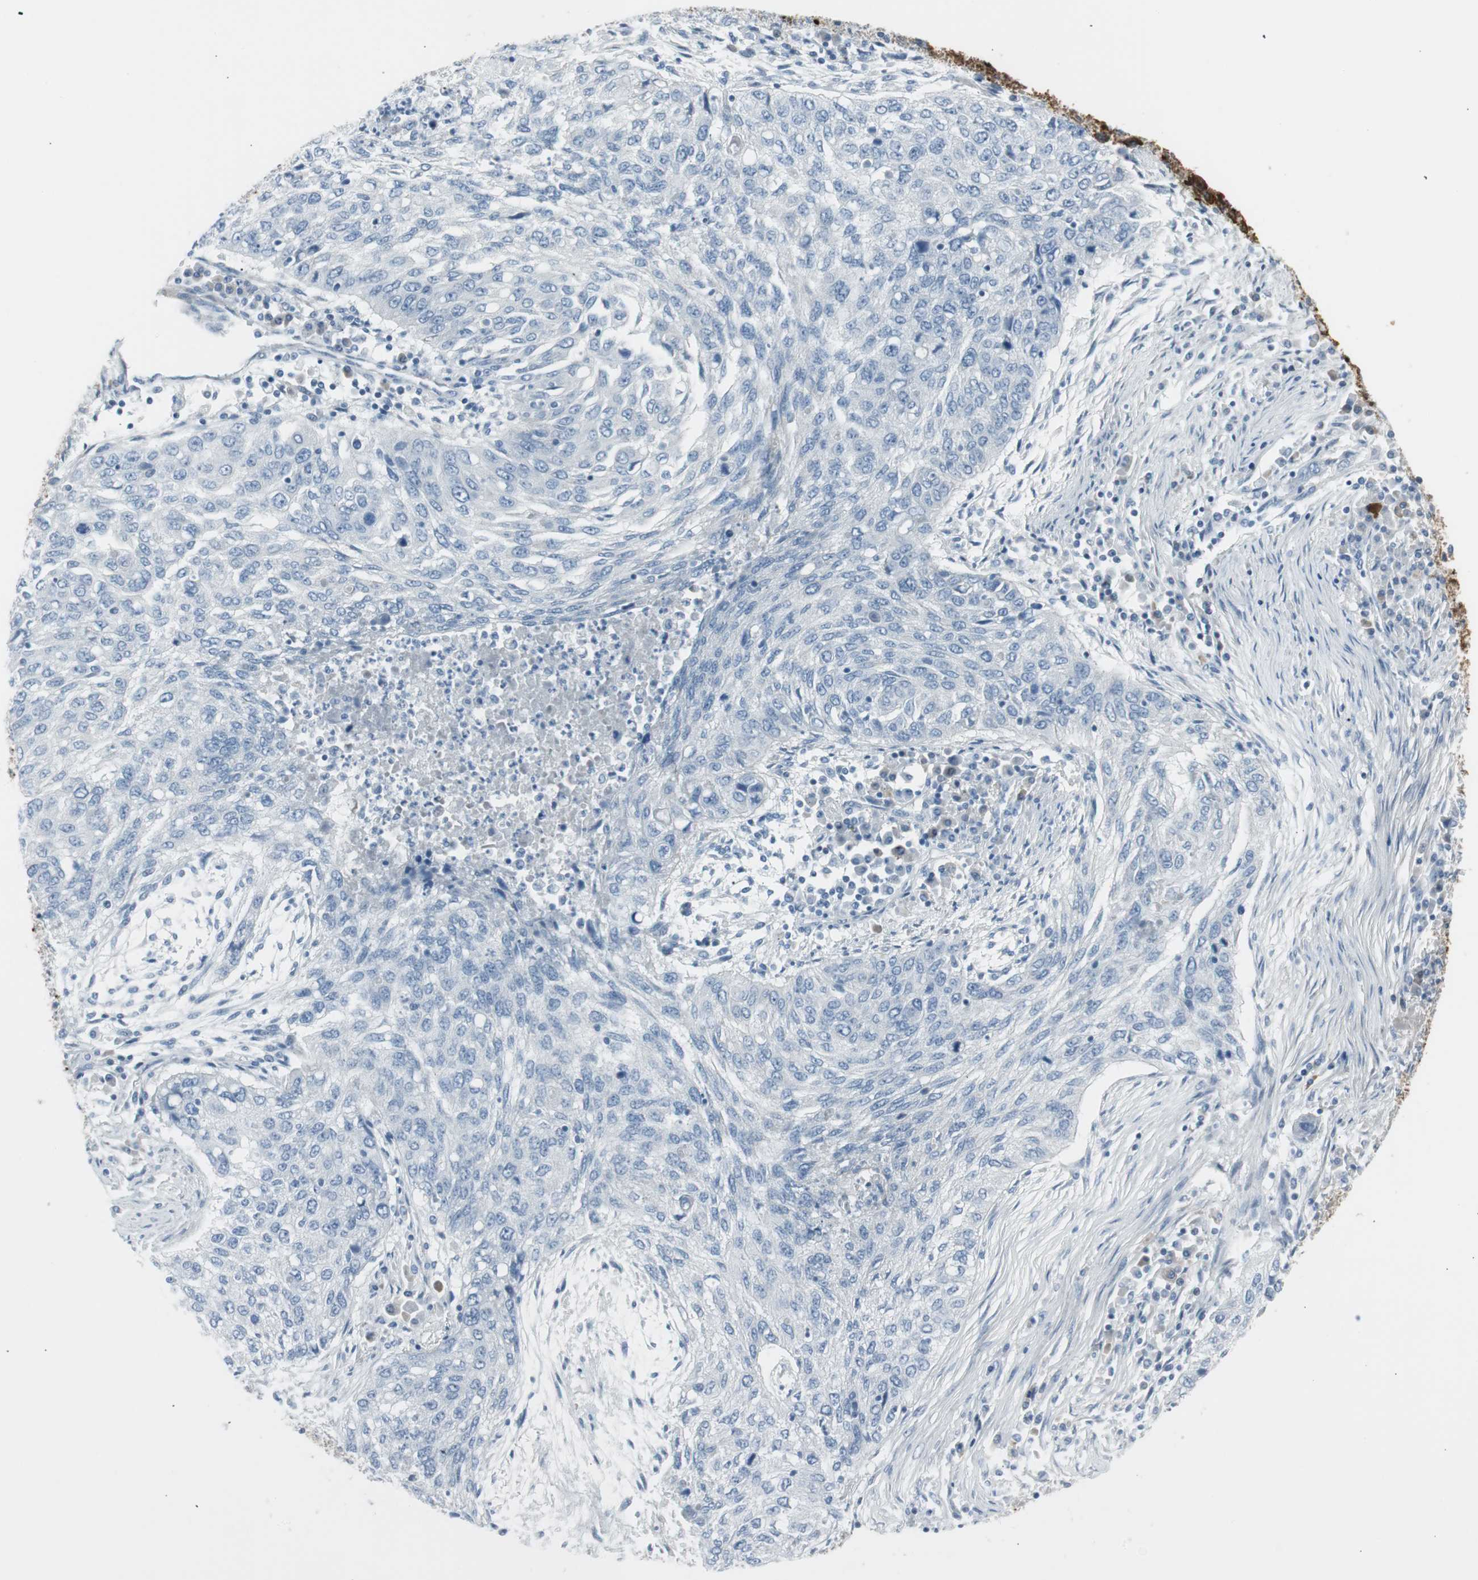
{"staining": {"intensity": "negative", "quantity": "none", "location": "none"}, "tissue": "lung cancer", "cell_type": "Tumor cells", "image_type": "cancer", "snomed": [{"axis": "morphology", "description": "Squamous cell carcinoma, NOS"}, {"axis": "topography", "description": "Lung"}], "caption": "Lung squamous cell carcinoma stained for a protein using immunohistochemistry (IHC) demonstrates no staining tumor cells.", "gene": "AGR2", "patient": {"sex": "female", "age": 63}}